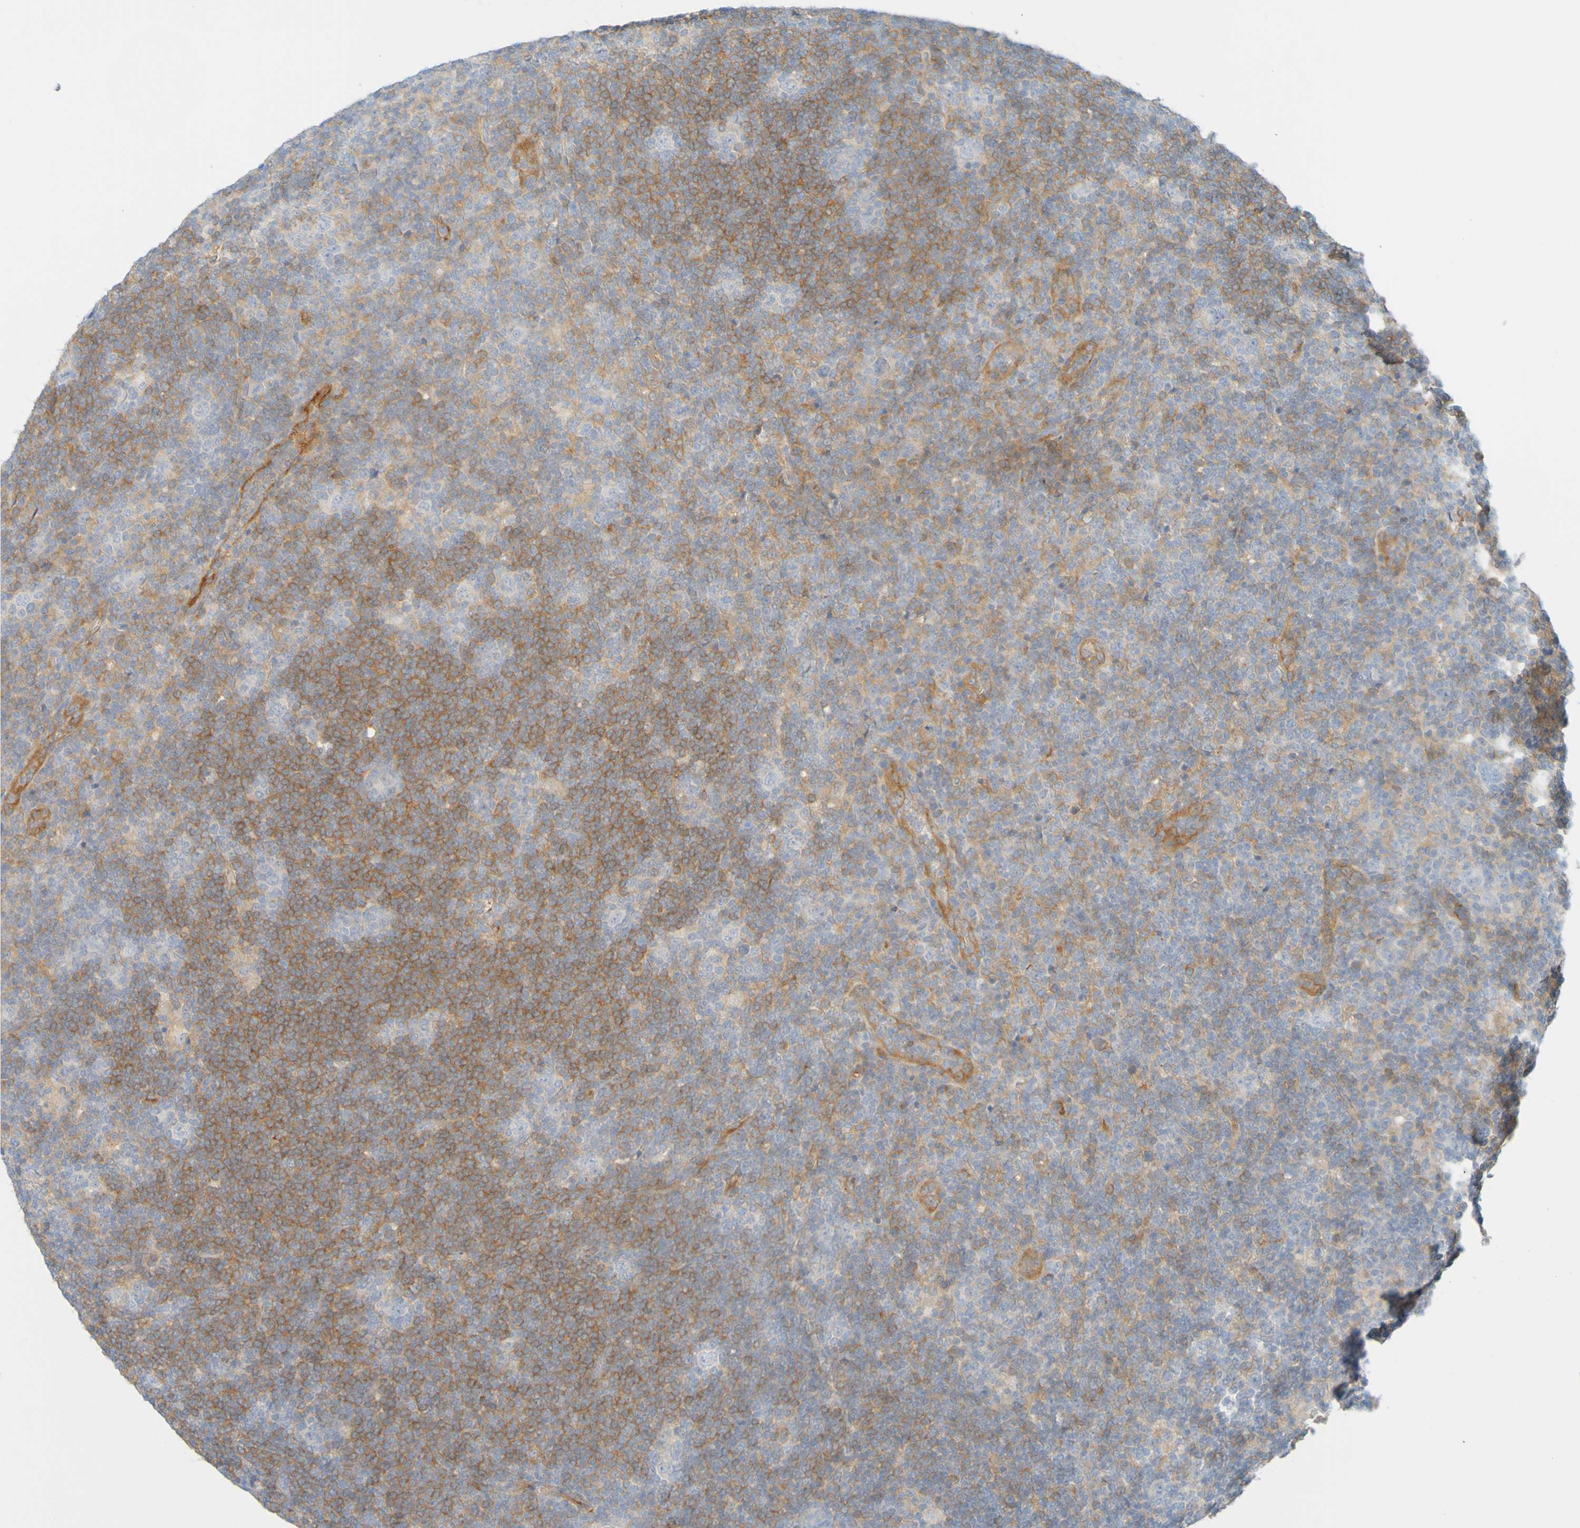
{"staining": {"intensity": "negative", "quantity": "none", "location": "none"}, "tissue": "lymphoma", "cell_type": "Tumor cells", "image_type": "cancer", "snomed": [{"axis": "morphology", "description": "Hodgkin's disease, NOS"}, {"axis": "topography", "description": "Lymph node"}], "caption": "This photomicrograph is of lymphoma stained with immunohistochemistry to label a protein in brown with the nuclei are counter-stained blue. There is no positivity in tumor cells. (DAB (3,3'-diaminobenzidine) immunohistochemistry (IHC) visualized using brightfield microscopy, high magnification).", "gene": "APPL1", "patient": {"sex": "female", "age": 57}}